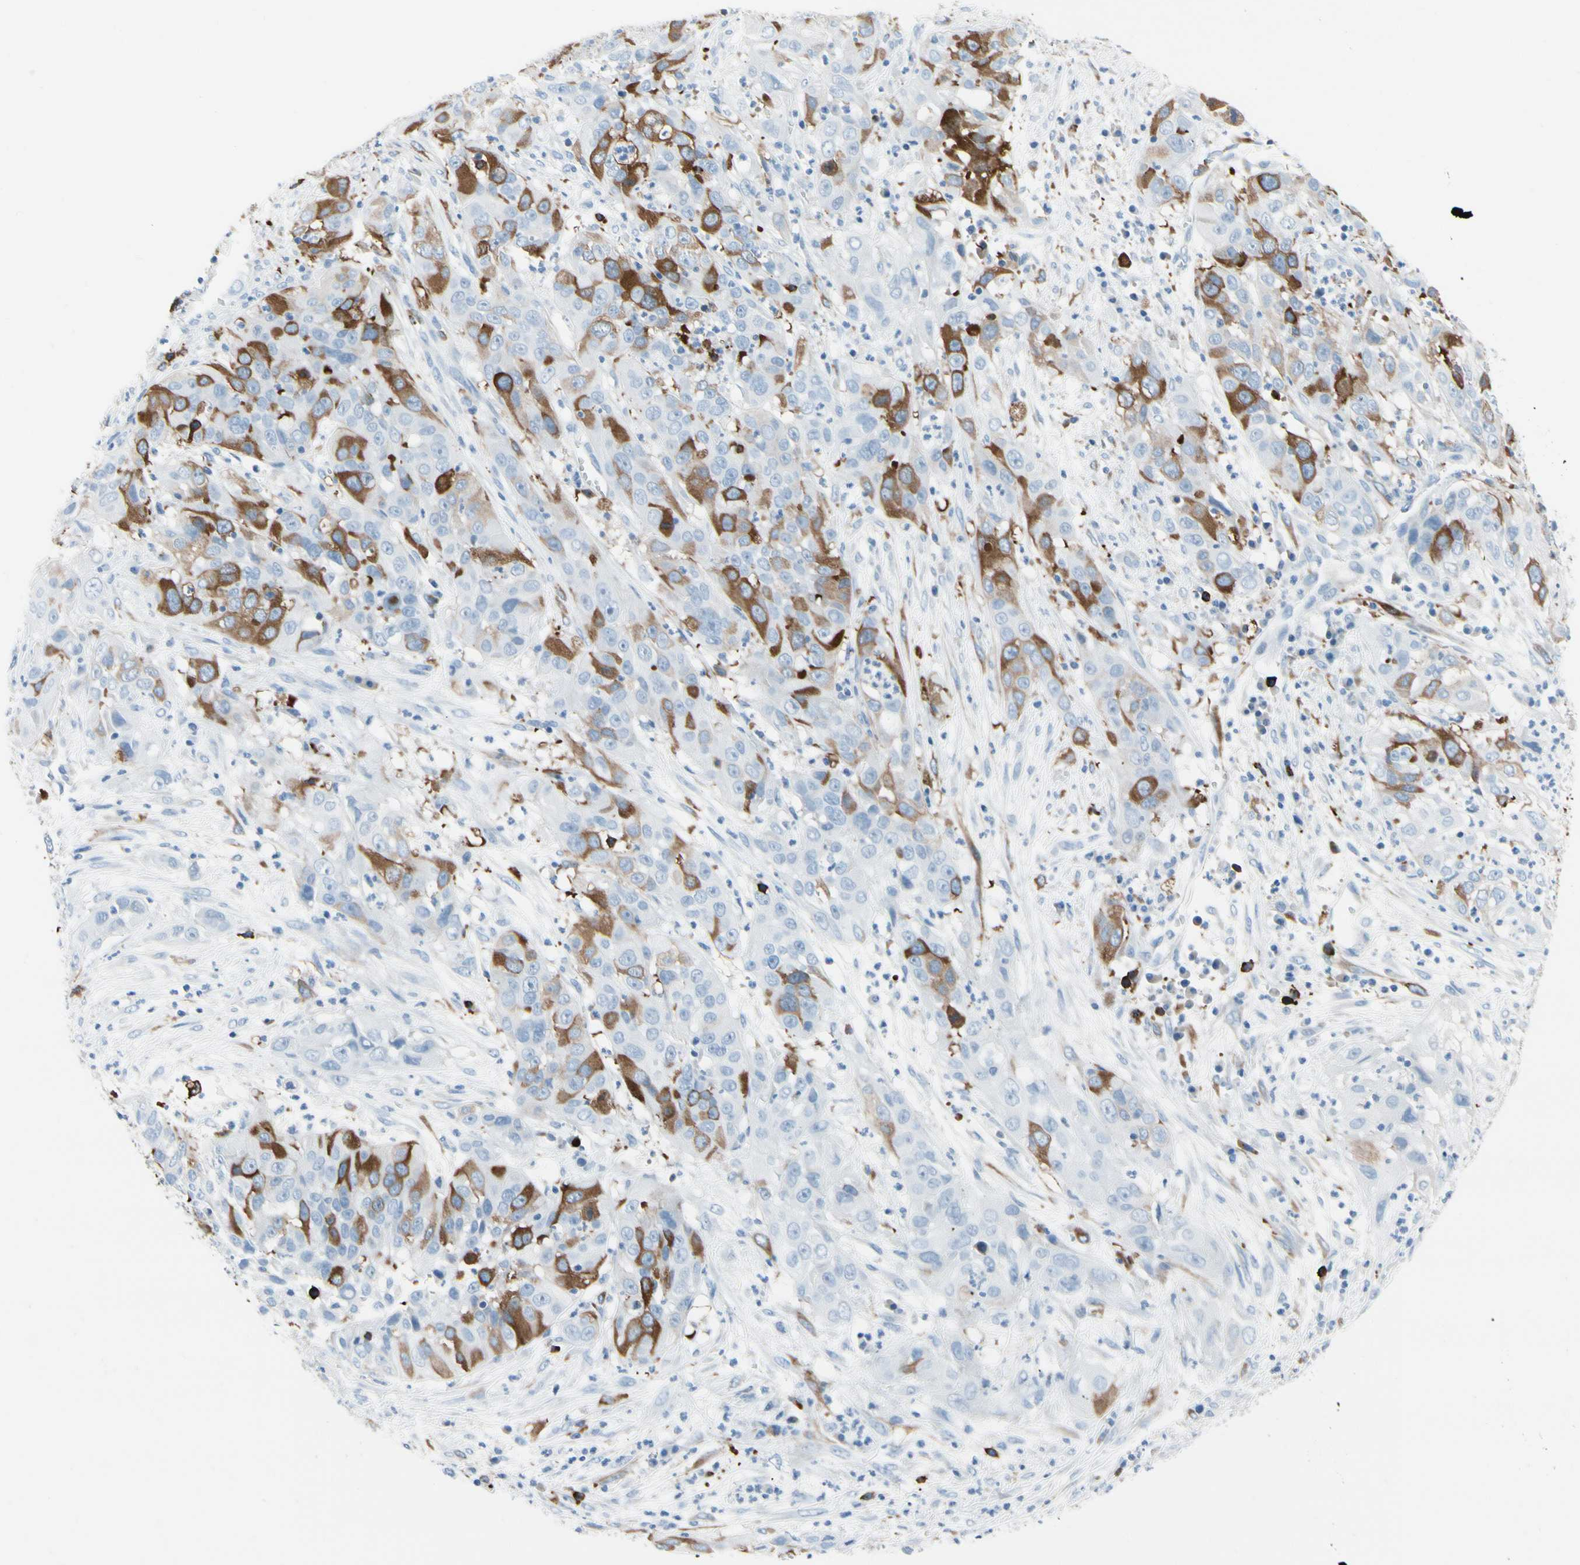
{"staining": {"intensity": "moderate", "quantity": "25%-75%", "location": "cytoplasmic/membranous"}, "tissue": "cervical cancer", "cell_type": "Tumor cells", "image_type": "cancer", "snomed": [{"axis": "morphology", "description": "Squamous cell carcinoma, NOS"}, {"axis": "topography", "description": "Cervix"}], "caption": "This photomicrograph reveals immunohistochemistry (IHC) staining of human cervical cancer, with medium moderate cytoplasmic/membranous expression in about 25%-75% of tumor cells.", "gene": "TACC3", "patient": {"sex": "female", "age": 32}}